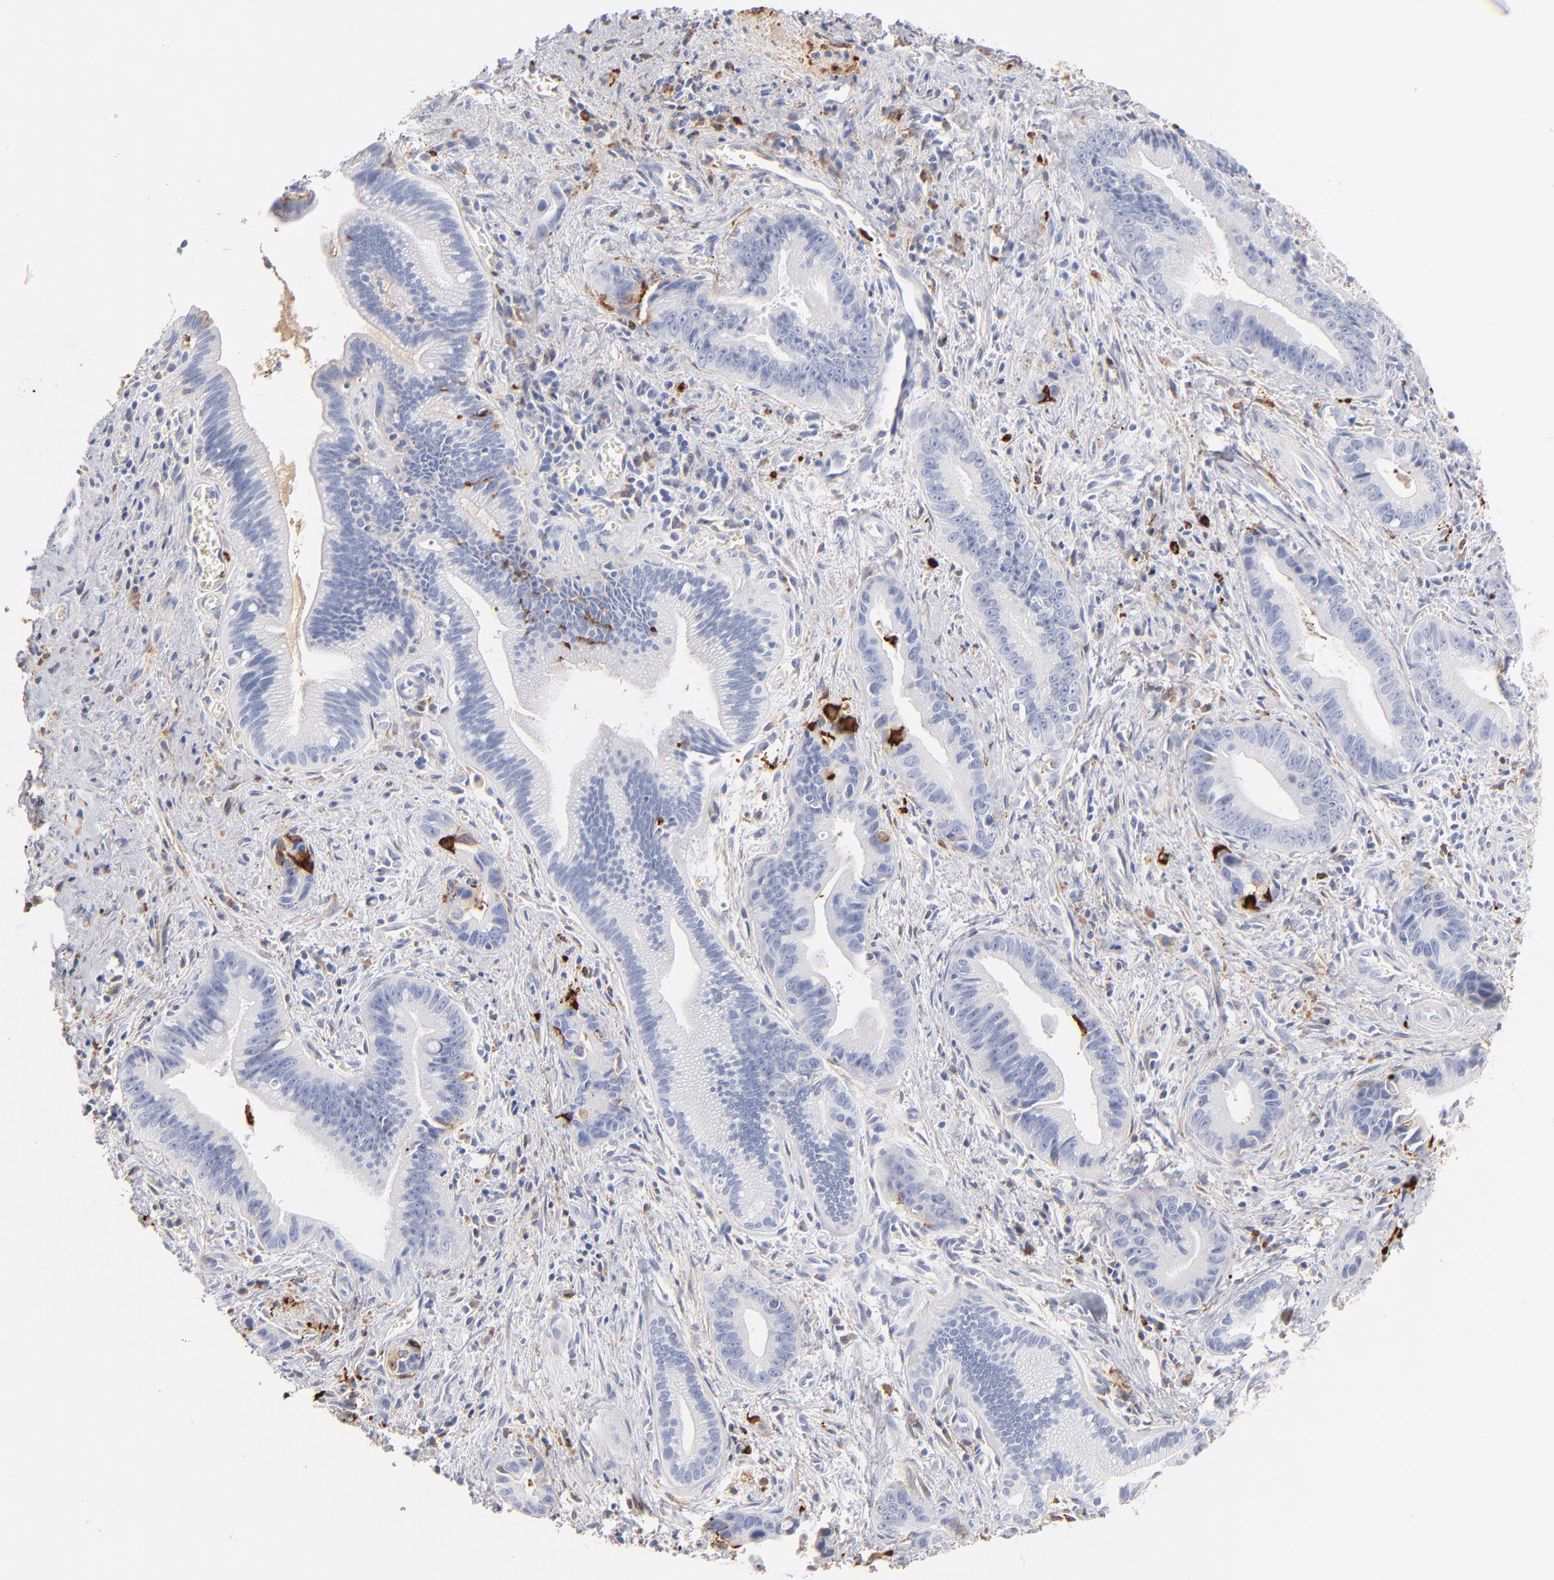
{"staining": {"intensity": "negative", "quantity": "none", "location": "none"}, "tissue": "liver cancer", "cell_type": "Tumor cells", "image_type": "cancer", "snomed": [{"axis": "morphology", "description": "Cholangiocarcinoma"}, {"axis": "topography", "description": "Liver"}], "caption": "Immunohistochemistry of liver cholangiocarcinoma exhibits no staining in tumor cells.", "gene": "APOH", "patient": {"sex": "female", "age": 55}}